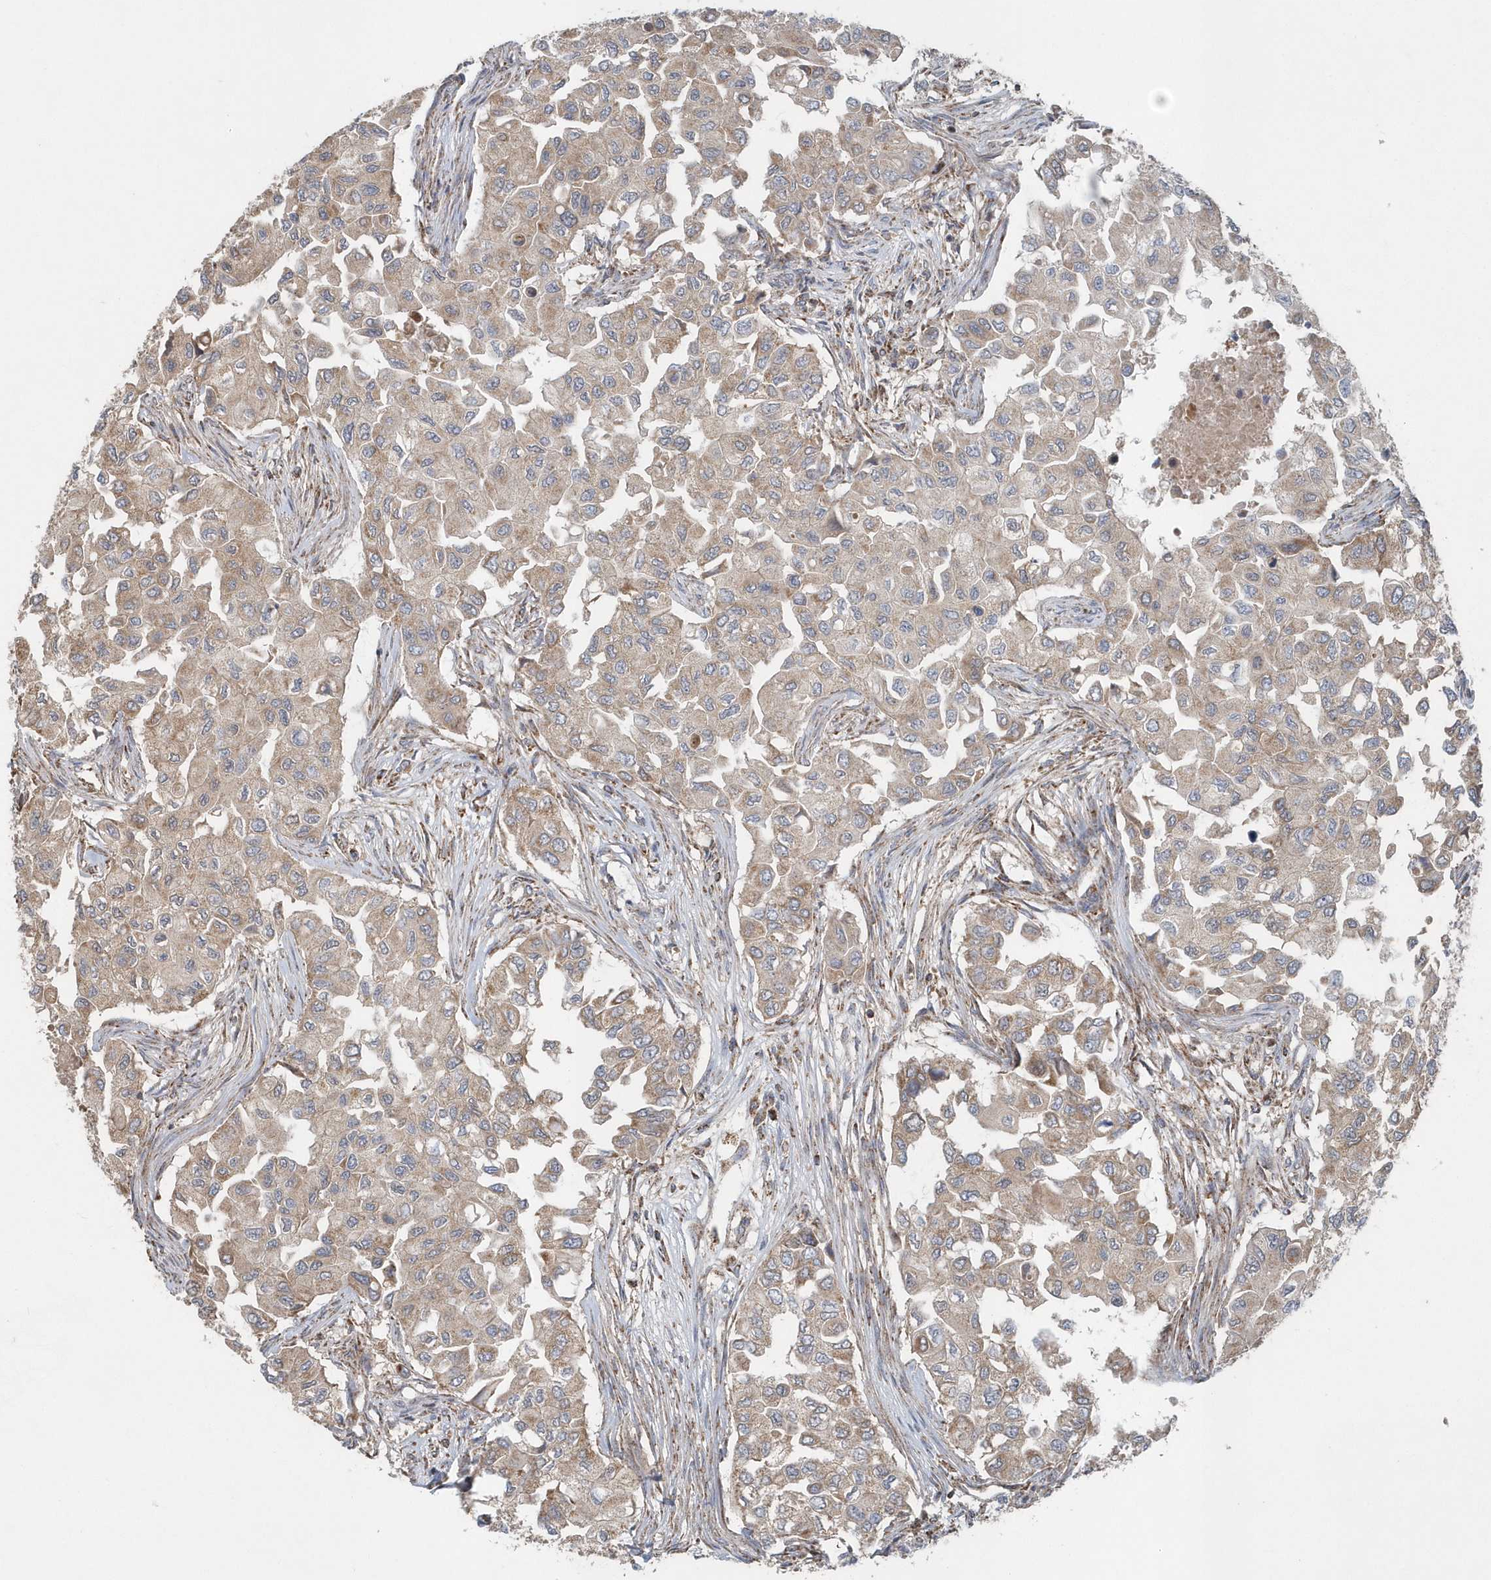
{"staining": {"intensity": "weak", "quantity": ">75%", "location": "cytoplasmic/membranous"}, "tissue": "breast cancer", "cell_type": "Tumor cells", "image_type": "cancer", "snomed": [{"axis": "morphology", "description": "Normal tissue, NOS"}, {"axis": "morphology", "description": "Duct carcinoma"}, {"axis": "topography", "description": "Breast"}], "caption": "A low amount of weak cytoplasmic/membranous expression is seen in about >75% of tumor cells in breast cancer tissue. (DAB (3,3'-diaminobenzidine) IHC with brightfield microscopy, high magnification).", "gene": "PPP1R7", "patient": {"sex": "female", "age": 49}}